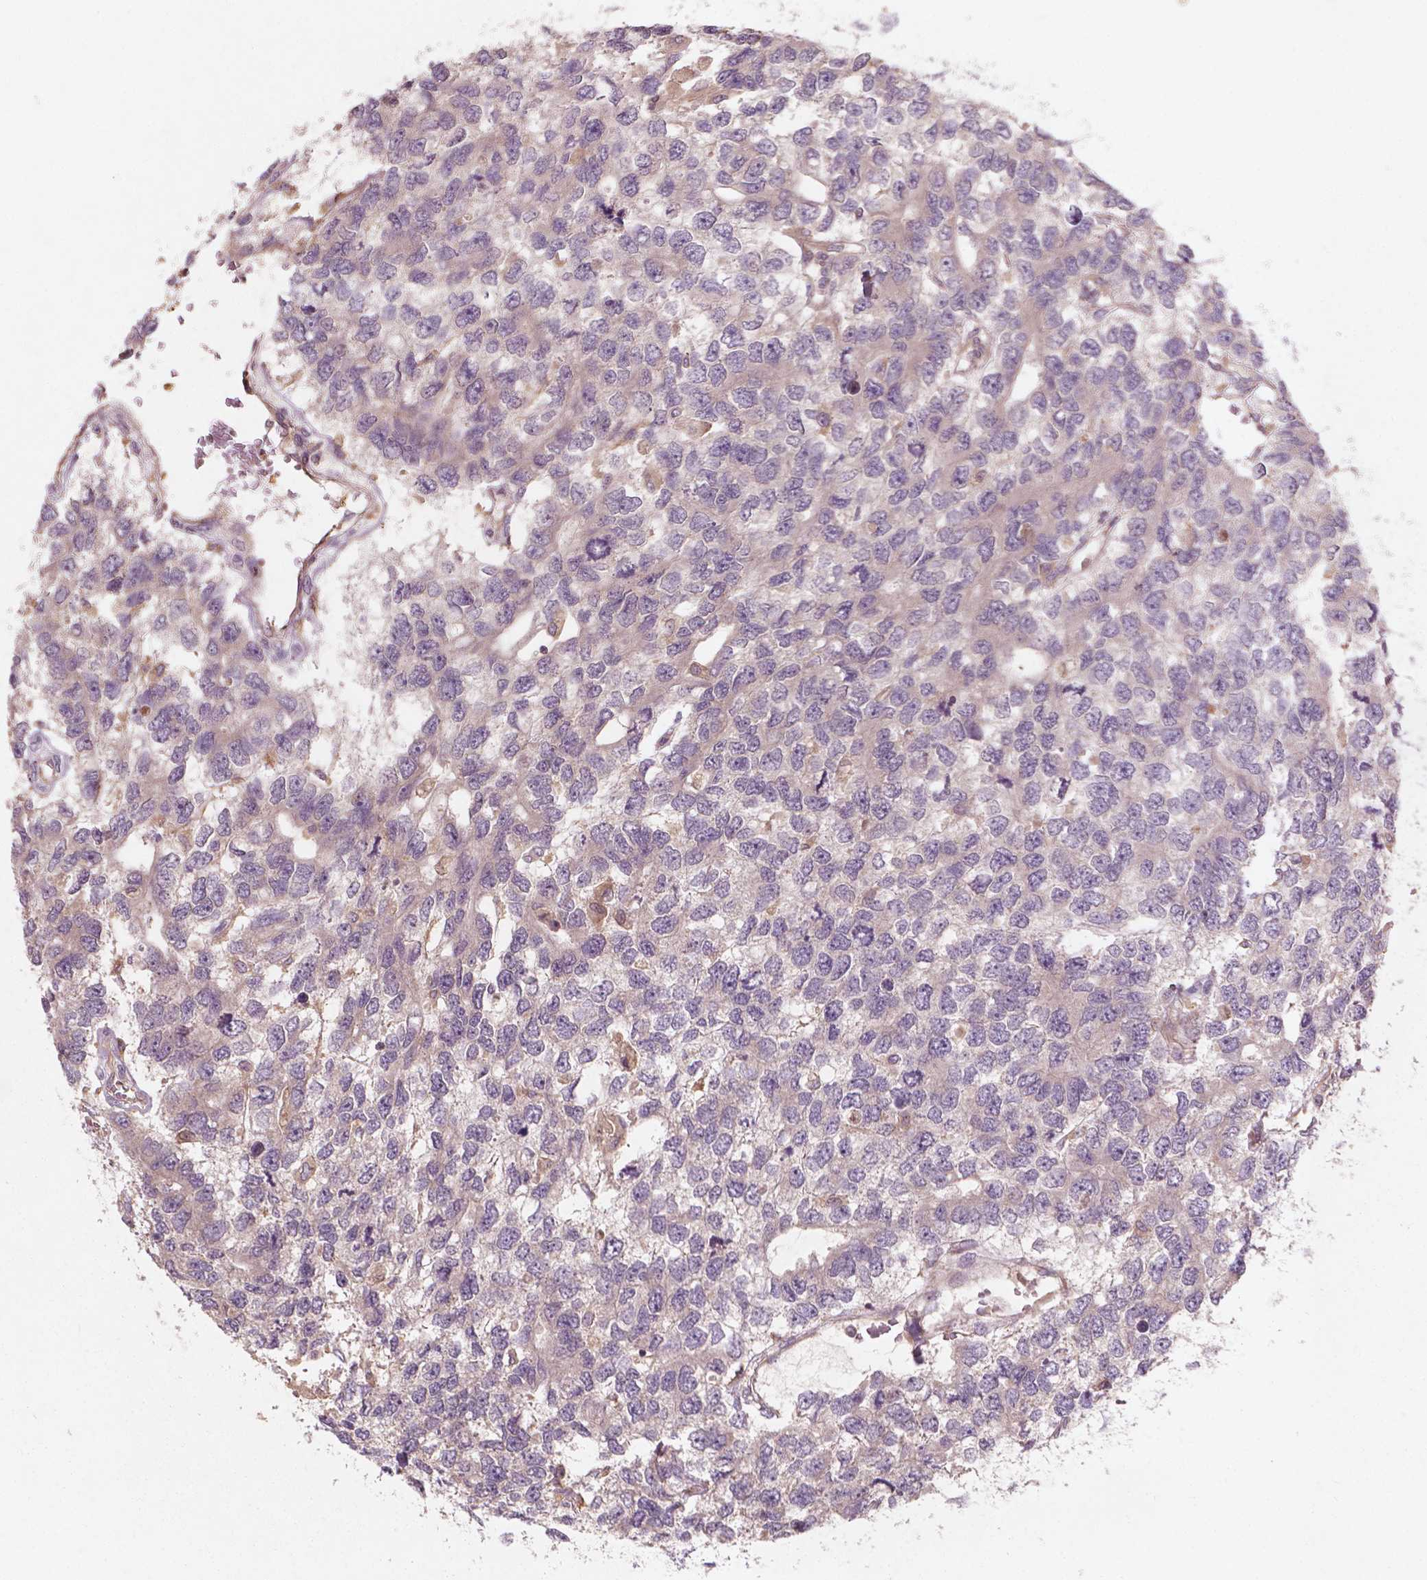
{"staining": {"intensity": "negative", "quantity": "none", "location": "none"}, "tissue": "testis cancer", "cell_type": "Tumor cells", "image_type": "cancer", "snomed": [{"axis": "morphology", "description": "Seminoma, NOS"}, {"axis": "topography", "description": "Testis"}], "caption": "A high-resolution image shows immunohistochemistry staining of testis seminoma, which demonstrates no significant expression in tumor cells. (DAB (3,3'-diaminobenzidine) IHC, high magnification).", "gene": "CYFIP2", "patient": {"sex": "male", "age": 52}}